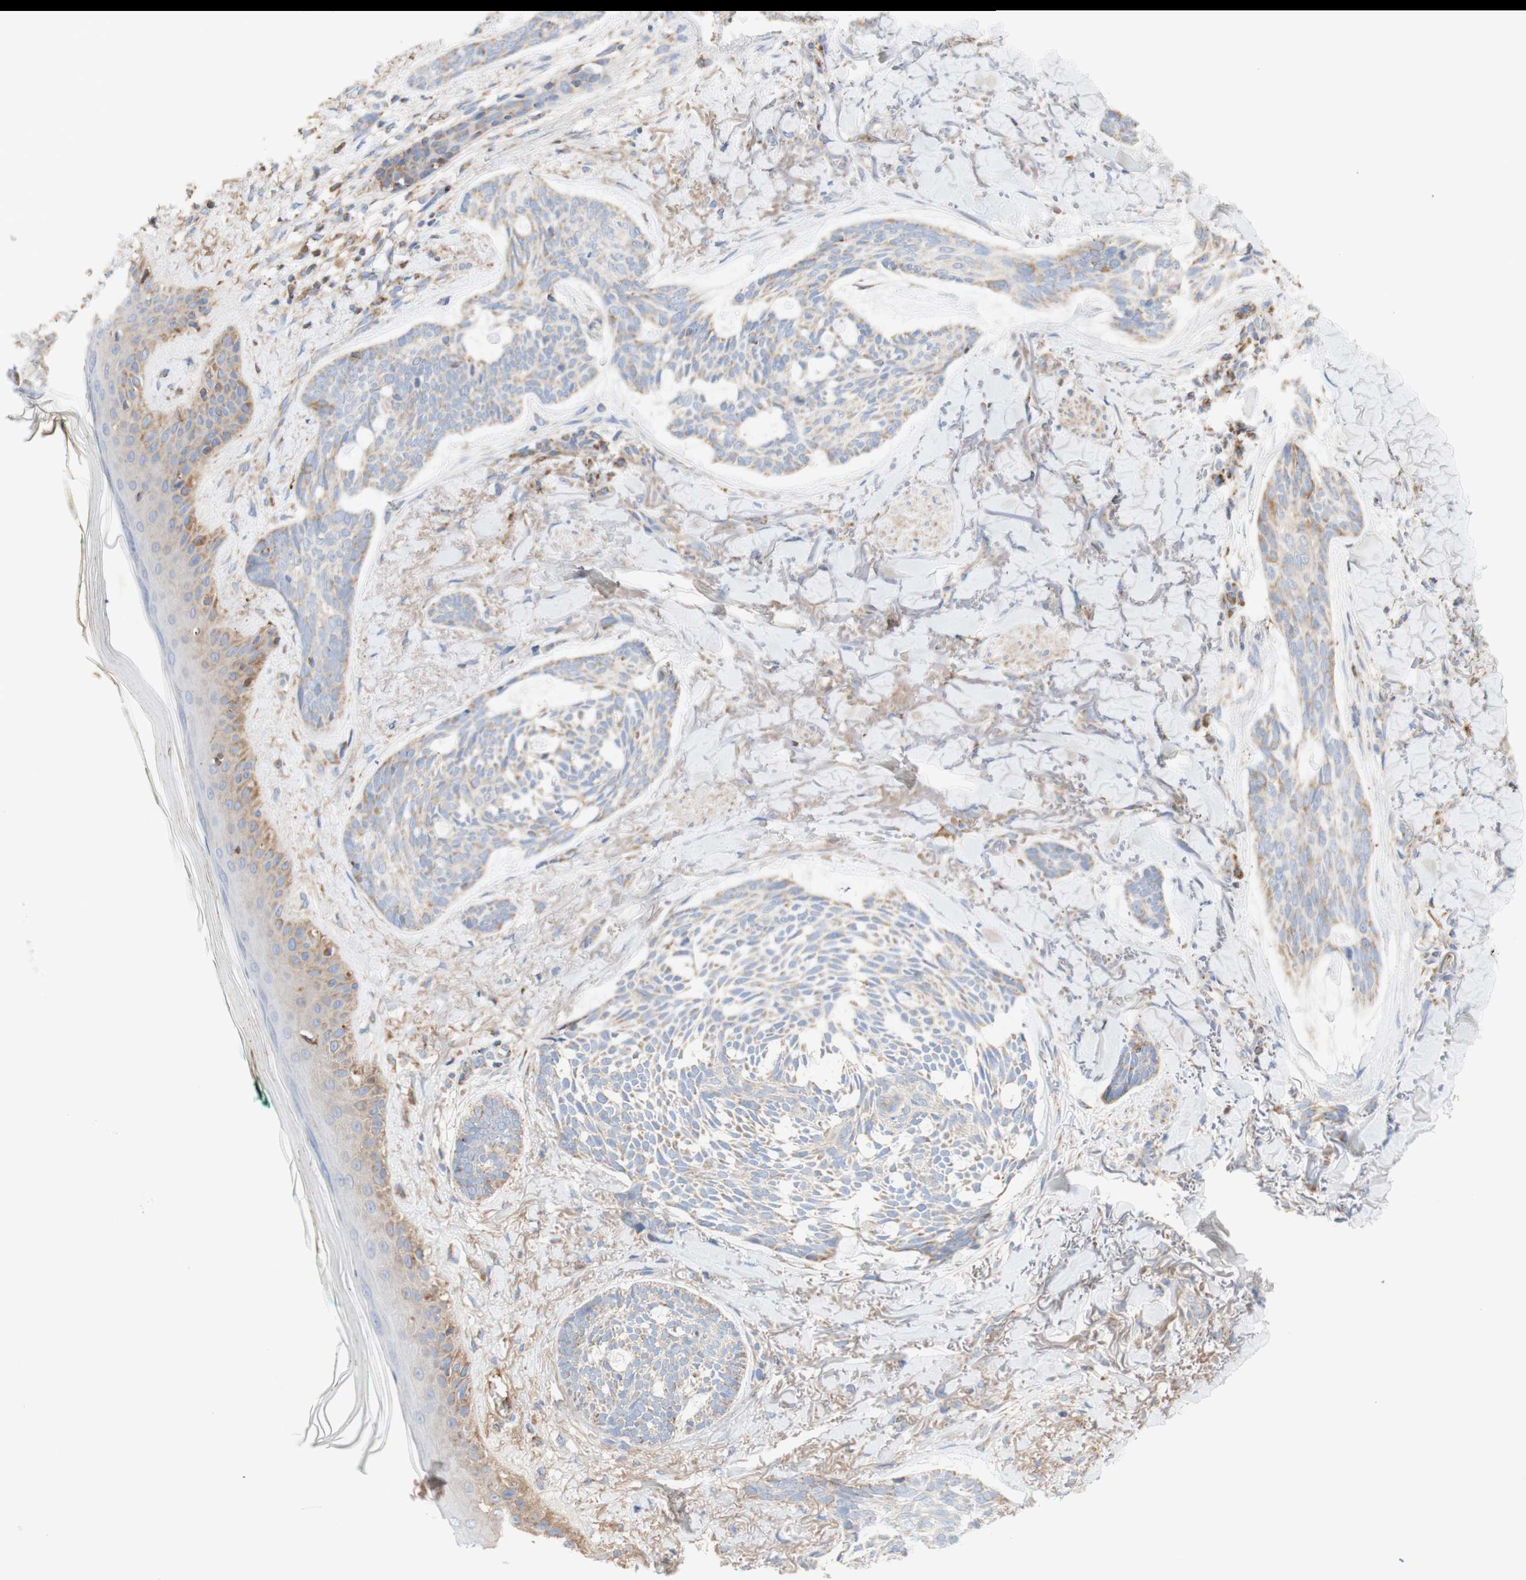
{"staining": {"intensity": "weak", "quantity": "25%-75%", "location": "cytoplasmic/membranous"}, "tissue": "skin cancer", "cell_type": "Tumor cells", "image_type": "cancer", "snomed": [{"axis": "morphology", "description": "Basal cell carcinoma"}, {"axis": "topography", "description": "Skin"}], "caption": "Immunohistochemistry (IHC) of human skin cancer displays low levels of weak cytoplasmic/membranous staining in about 25%-75% of tumor cells.", "gene": "SDHB", "patient": {"sex": "male", "age": 43}}